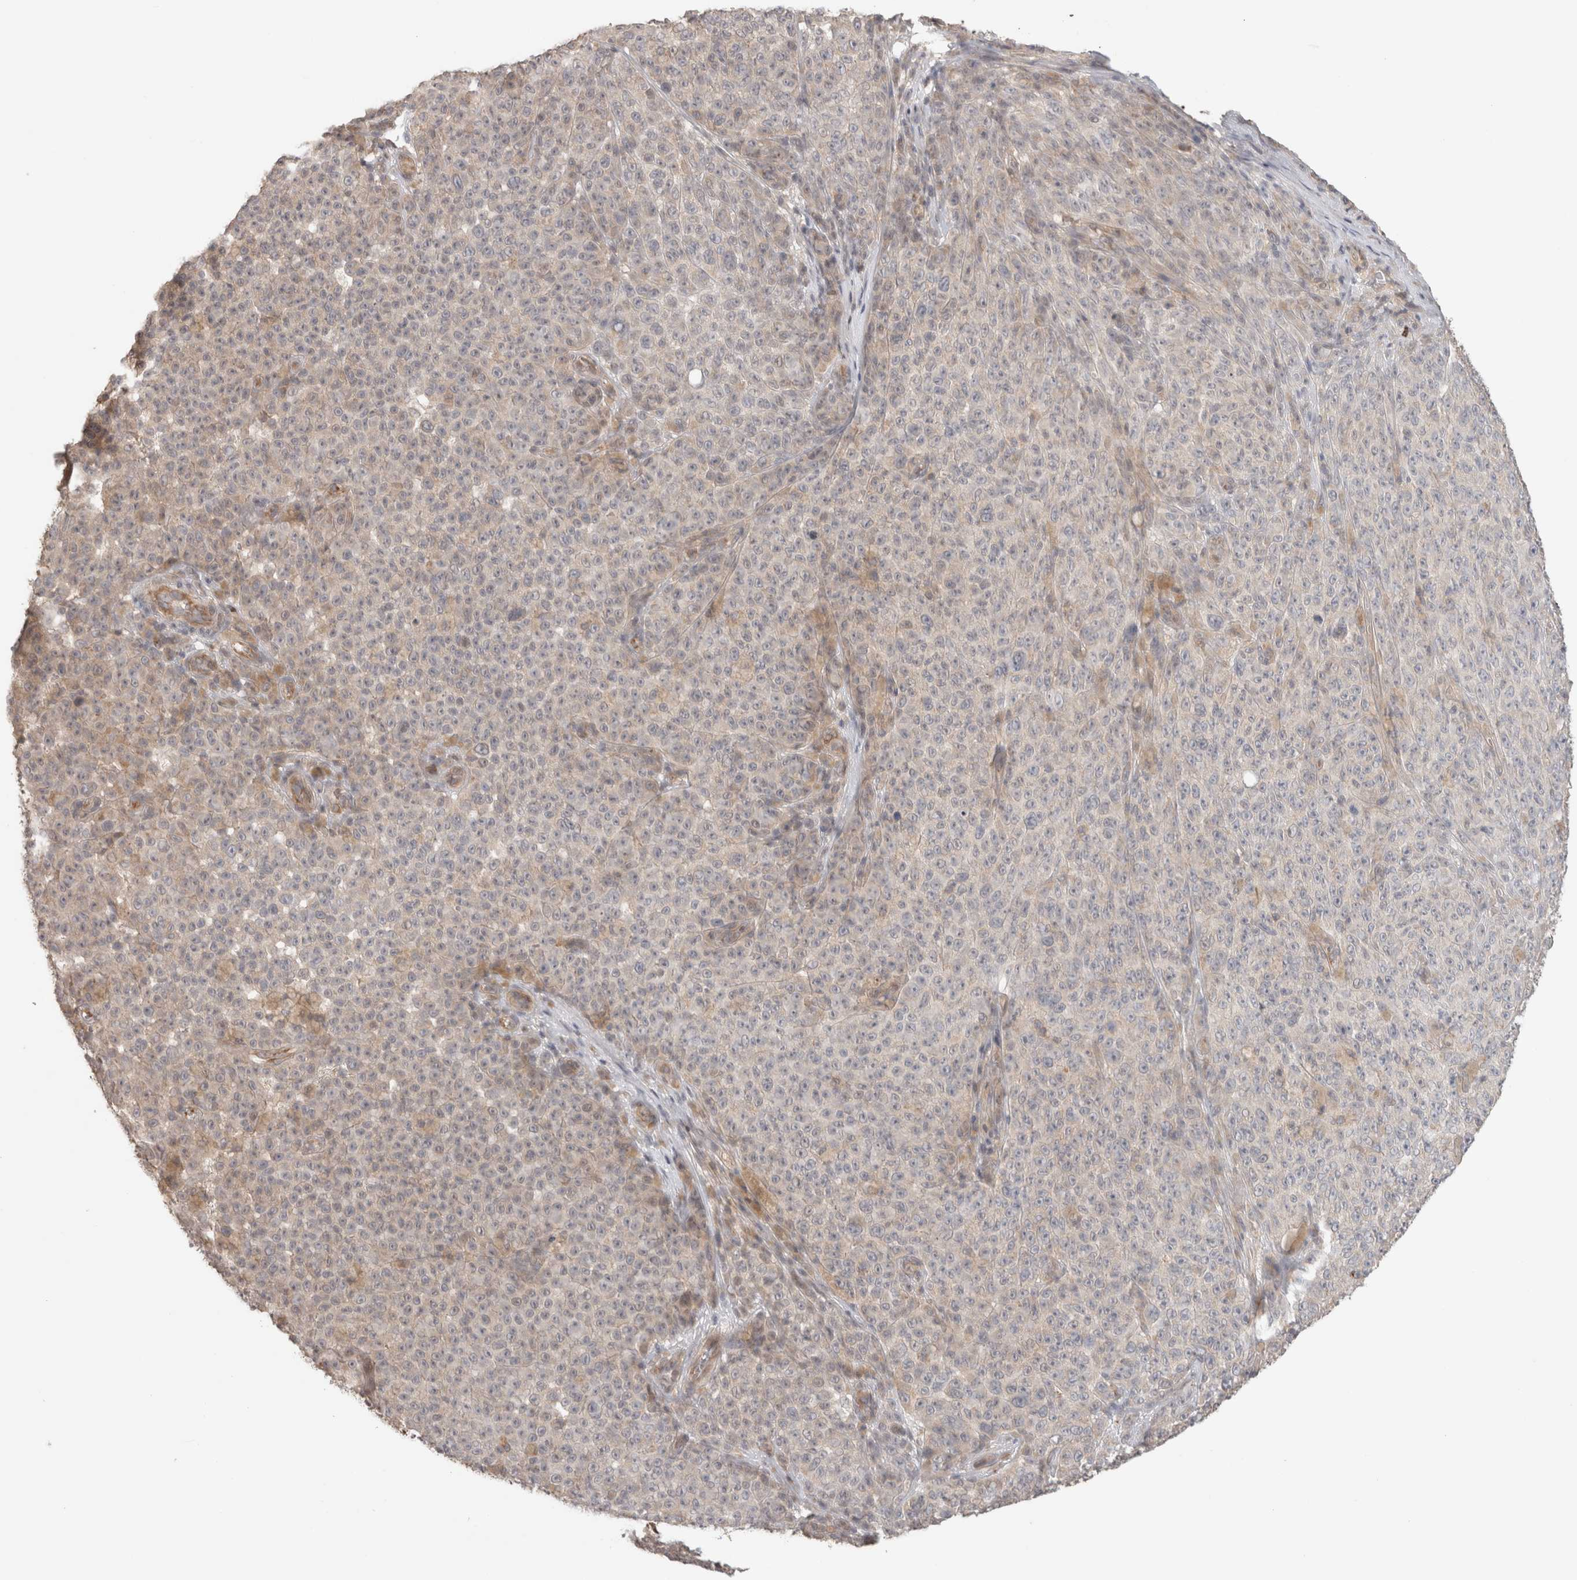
{"staining": {"intensity": "weak", "quantity": "<25%", "location": "cytoplasmic/membranous"}, "tissue": "melanoma", "cell_type": "Tumor cells", "image_type": "cancer", "snomed": [{"axis": "morphology", "description": "Malignant melanoma, NOS"}, {"axis": "topography", "description": "Skin"}], "caption": "Human malignant melanoma stained for a protein using immunohistochemistry (IHC) reveals no expression in tumor cells.", "gene": "HSPG2", "patient": {"sex": "female", "age": 82}}